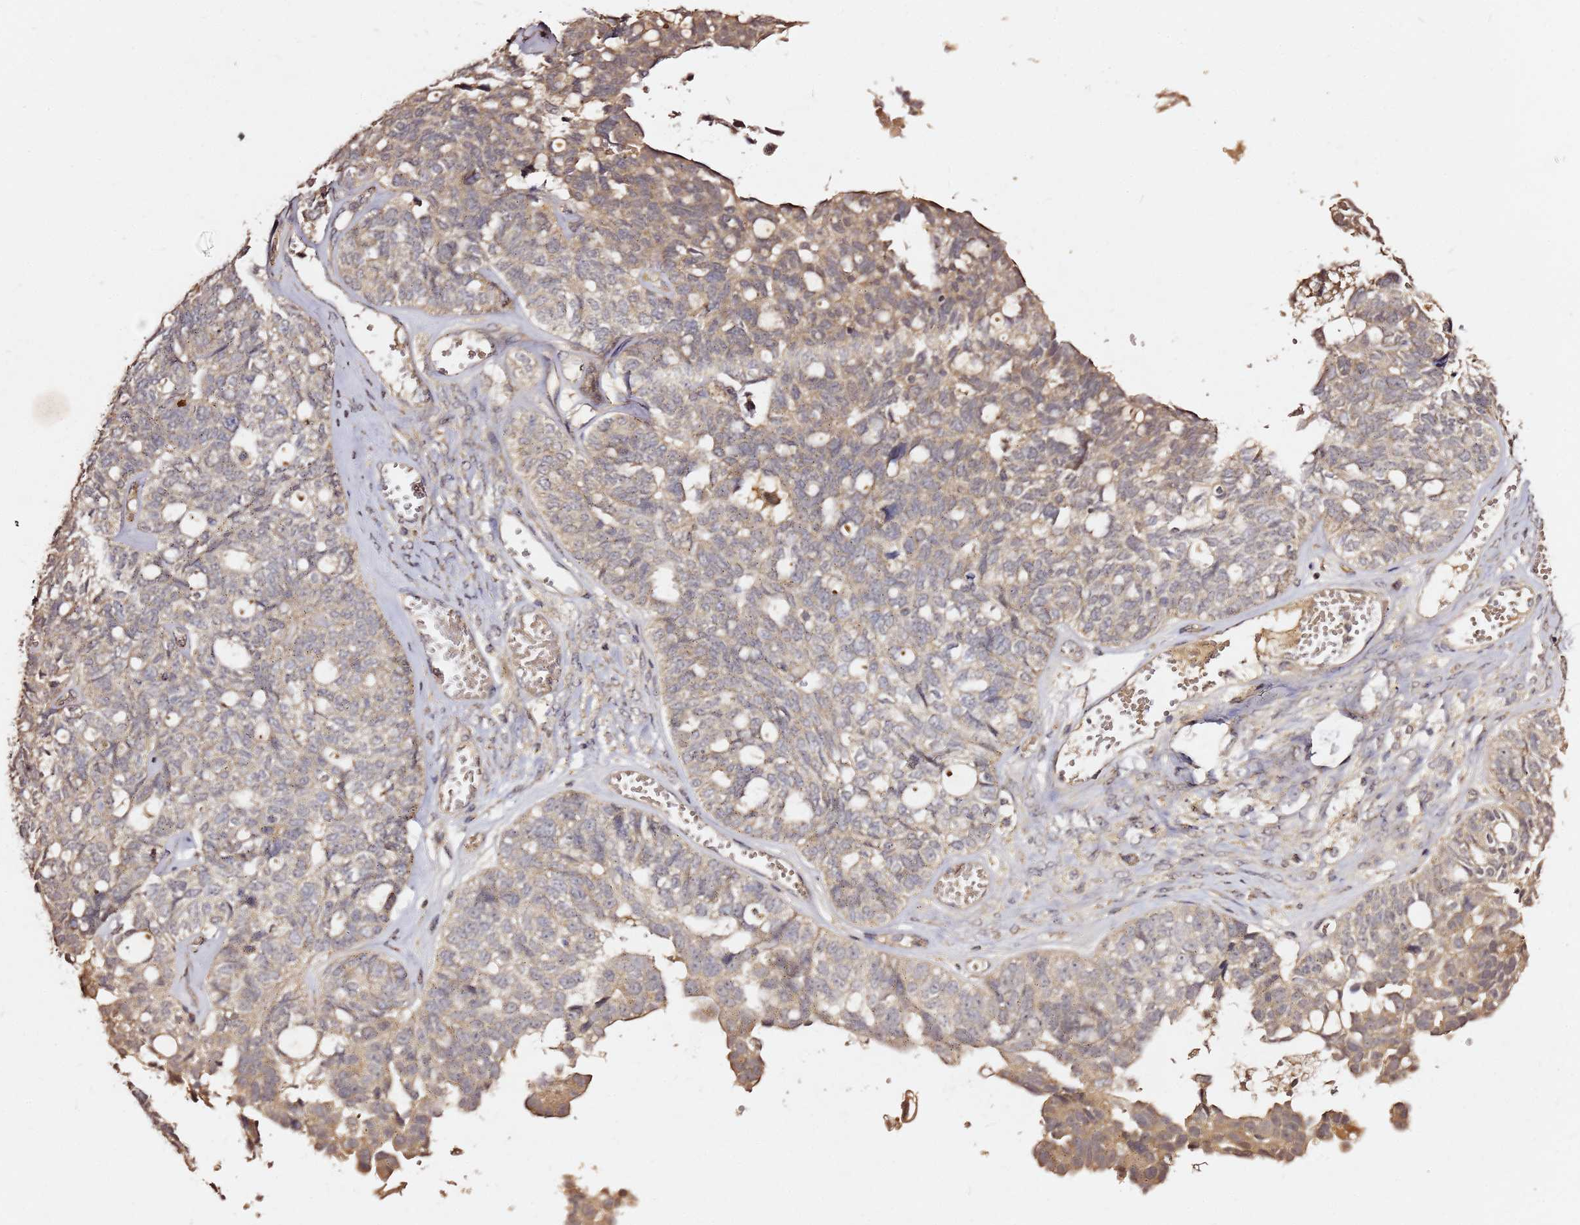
{"staining": {"intensity": "weak", "quantity": "25%-75%", "location": "cytoplasmic/membranous"}, "tissue": "ovarian cancer", "cell_type": "Tumor cells", "image_type": "cancer", "snomed": [{"axis": "morphology", "description": "Cystadenocarcinoma, serous, NOS"}, {"axis": "topography", "description": "Ovary"}], "caption": "Serous cystadenocarcinoma (ovarian) stained for a protein (brown) shows weak cytoplasmic/membranous positive positivity in about 25%-75% of tumor cells.", "gene": "C6orf136", "patient": {"sex": "female", "age": 79}}